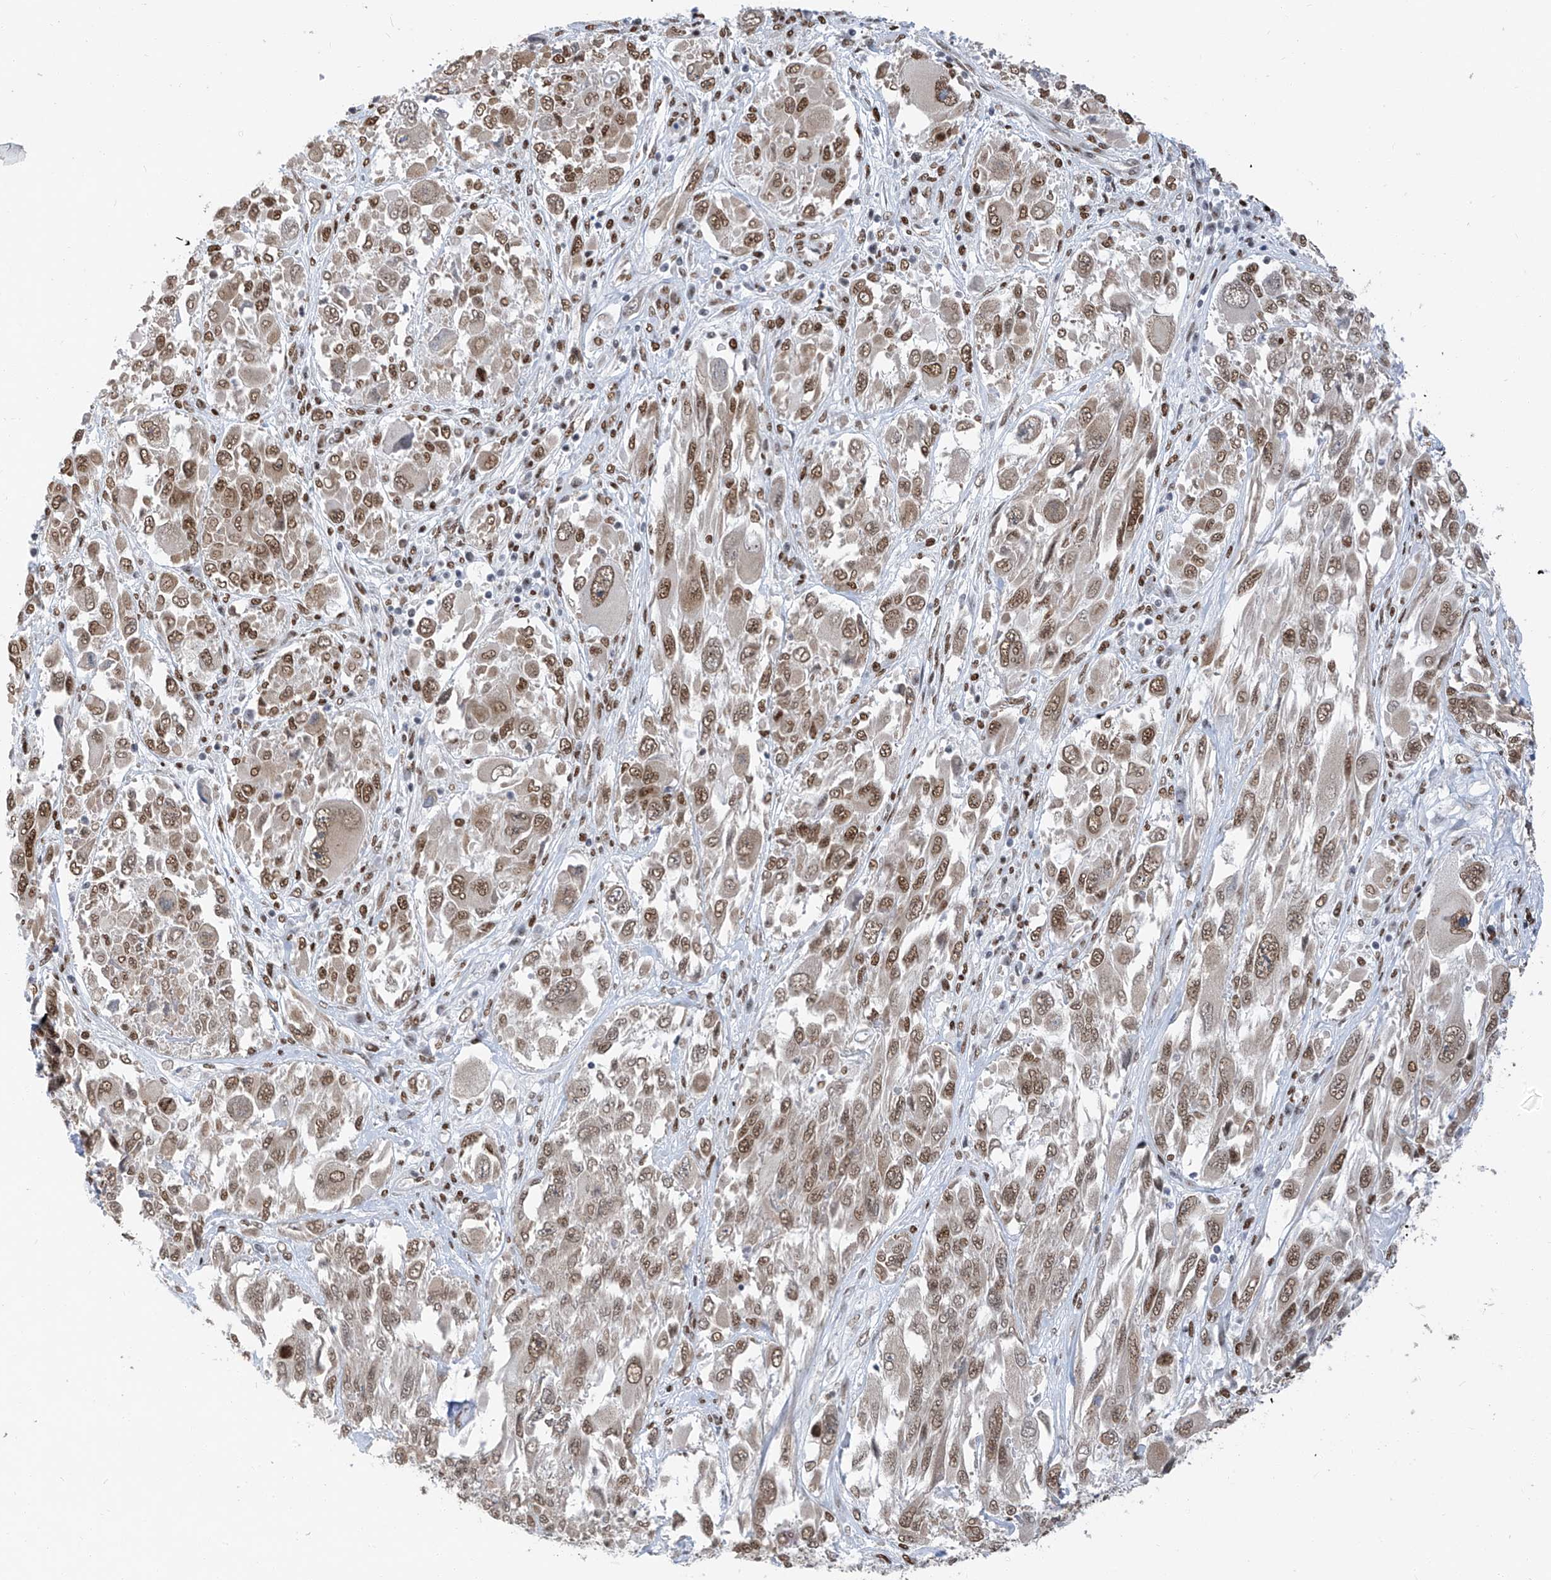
{"staining": {"intensity": "moderate", "quantity": ">75%", "location": "nuclear"}, "tissue": "melanoma", "cell_type": "Tumor cells", "image_type": "cancer", "snomed": [{"axis": "morphology", "description": "Malignant melanoma, NOS"}, {"axis": "topography", "description": "Skin"}], "caption": "Malignant melanoma stained with a brown dye reveals moderate nuclear positive expression in approximately >75% of tumor cells.", "gene": "KHSRP", "patient": {"sex": "female", "age": 91}}